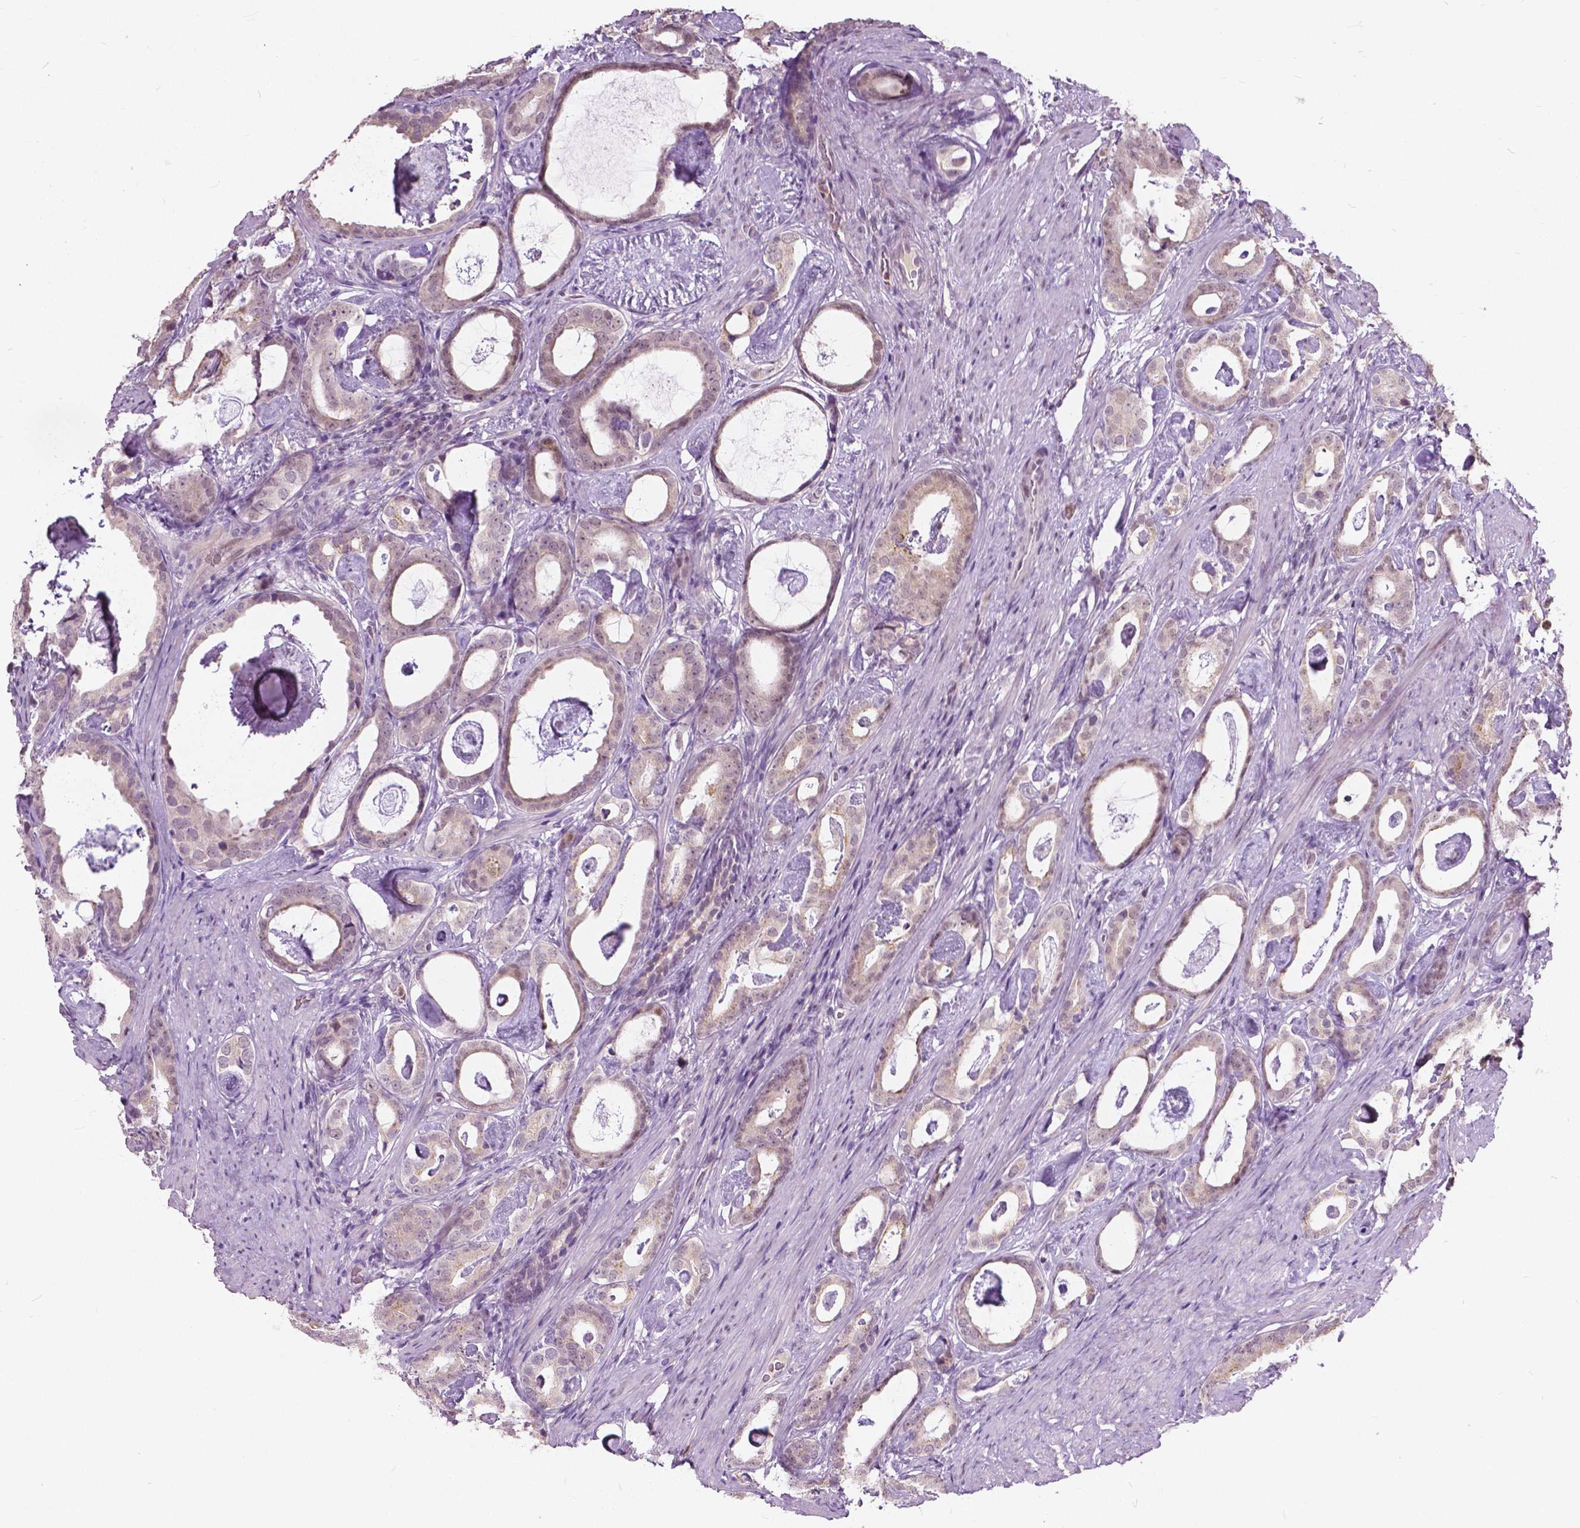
{"staining": {"intensity": "weak", "quantity": "25%-75%", "location": "cytoplasmic/membranous,nuclear"}, "tissue": "prostate cancer", "cell_type": "Tumor cells", "image_type": "cancer", "snomed": [{"axis": "morphology", "description": "Adenocarcinoma, Low grade"}, {"axis": "topography", "description": "Prostate and seminal vesicle, NOS"}], "caption": "Immunohistochemical staining of prostate cancer reveals low levels of weak cytoplasmic/membranous and nuclear protein staining in approximately 25%-75% of tumor cells. The staining was performed using DAB (3,3'-diaminobenzidine) to visualize the protein expression in brown, while the nuclei were stained in blue with hematoxylin (Magnification: 20x).", "gene": "DLX6", "patient": {"sex": "male", "age": 71}}